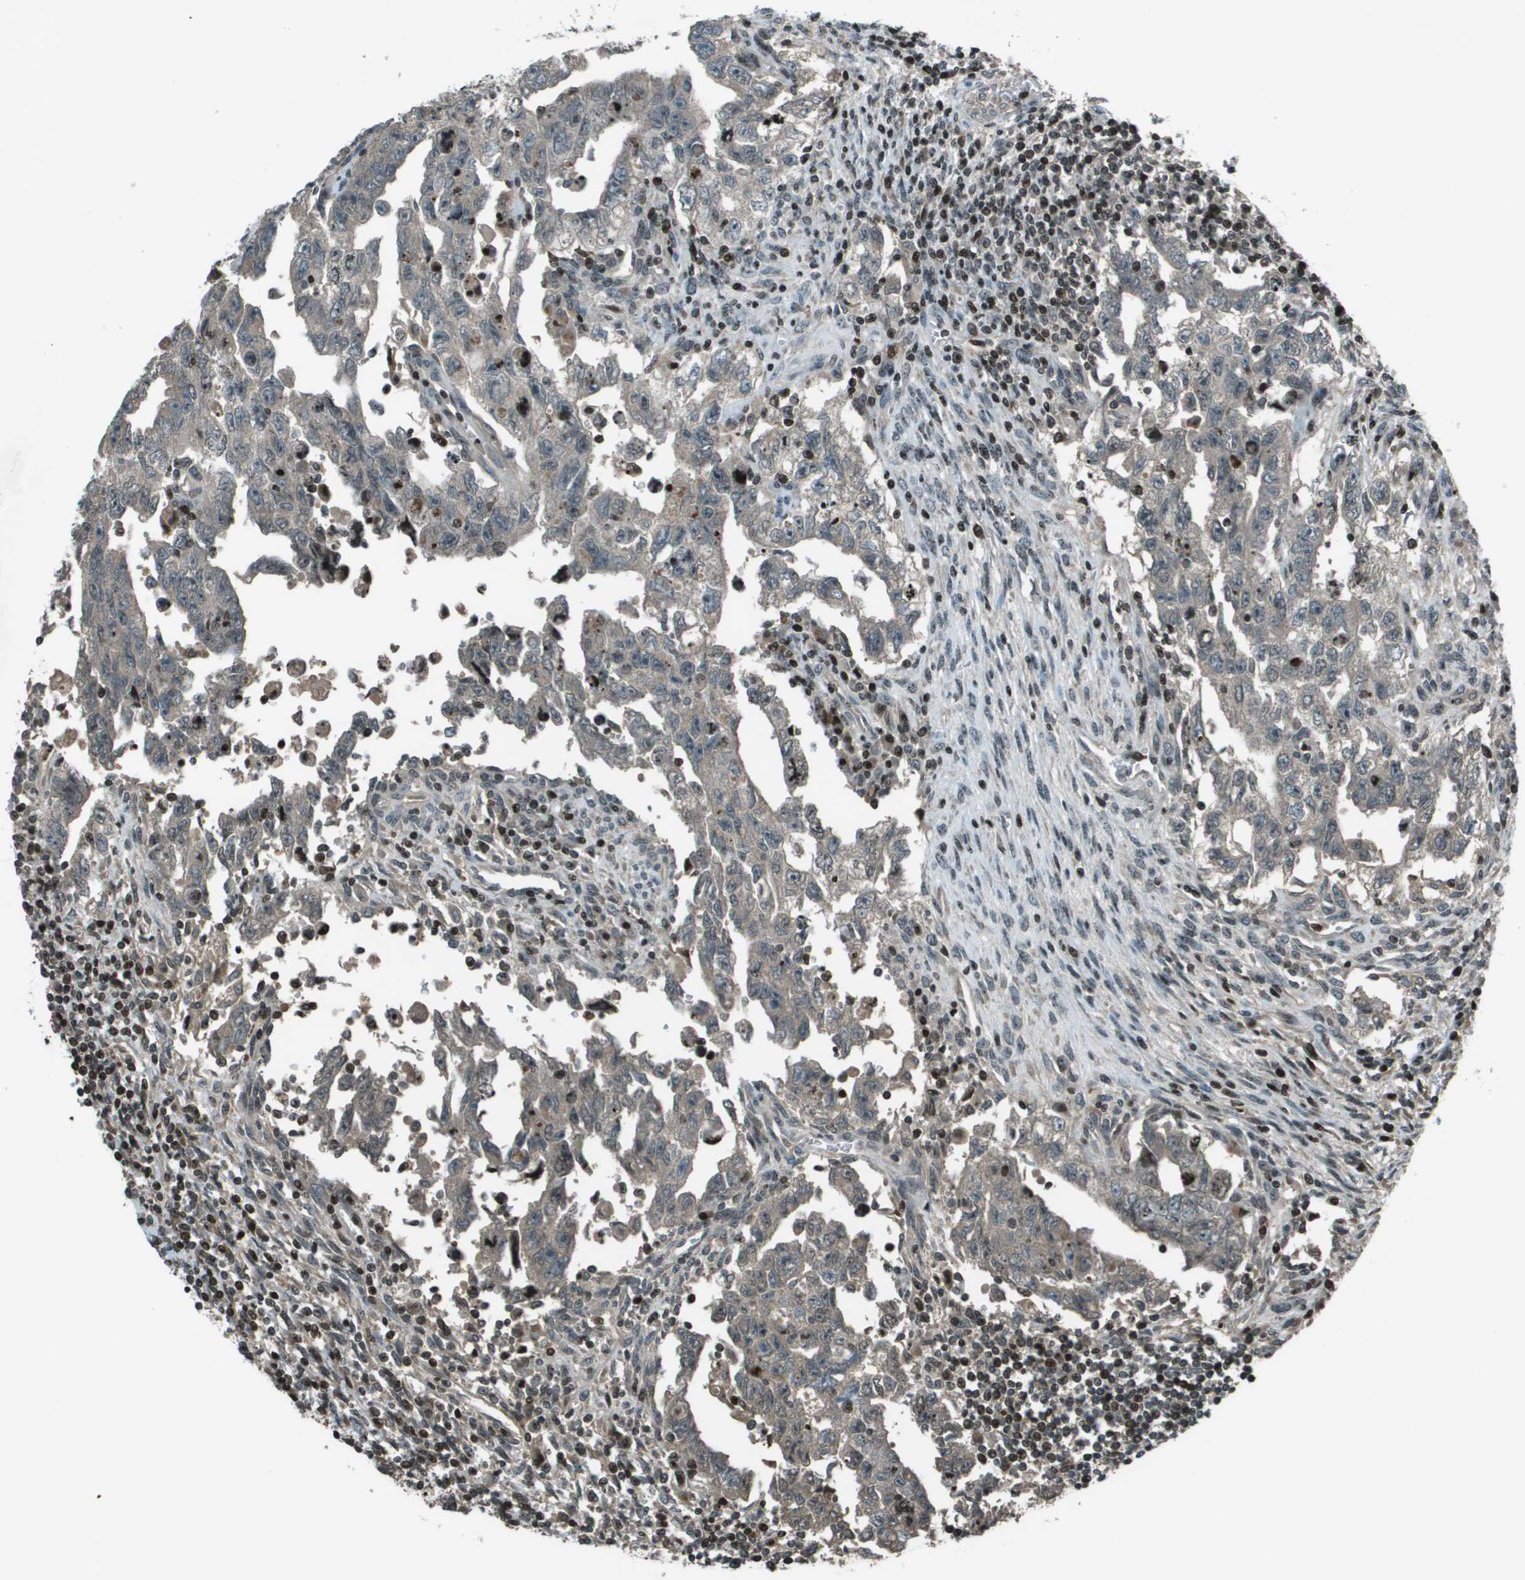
{"staining": {"intensity": "weak", "quantity": "25%-75%", "location": "cytoplasmic/membranous"}, "tissue": "testis cancer", "cell_type": "Tumor cells", "image_type": "cancer", "snomed": [{"axis": "morphology", "description": "Carcinoma, Embryonal, NOS"}, {"axis": "topography", "description": "Testis"}], "caption": "Immunohistochemistry (IHC) micrograph of neoplastic tissue: human testis cancer (embryonal carcinoma) stained using IHC displays low levels of weak protein expression localized specifically in the cytoplasmic/membranous of tumor cells, appearing as a cytoplasmic/membranous brown color.", "gene": "CXCL12", "patient": {"sex": "male", "age": 28}}